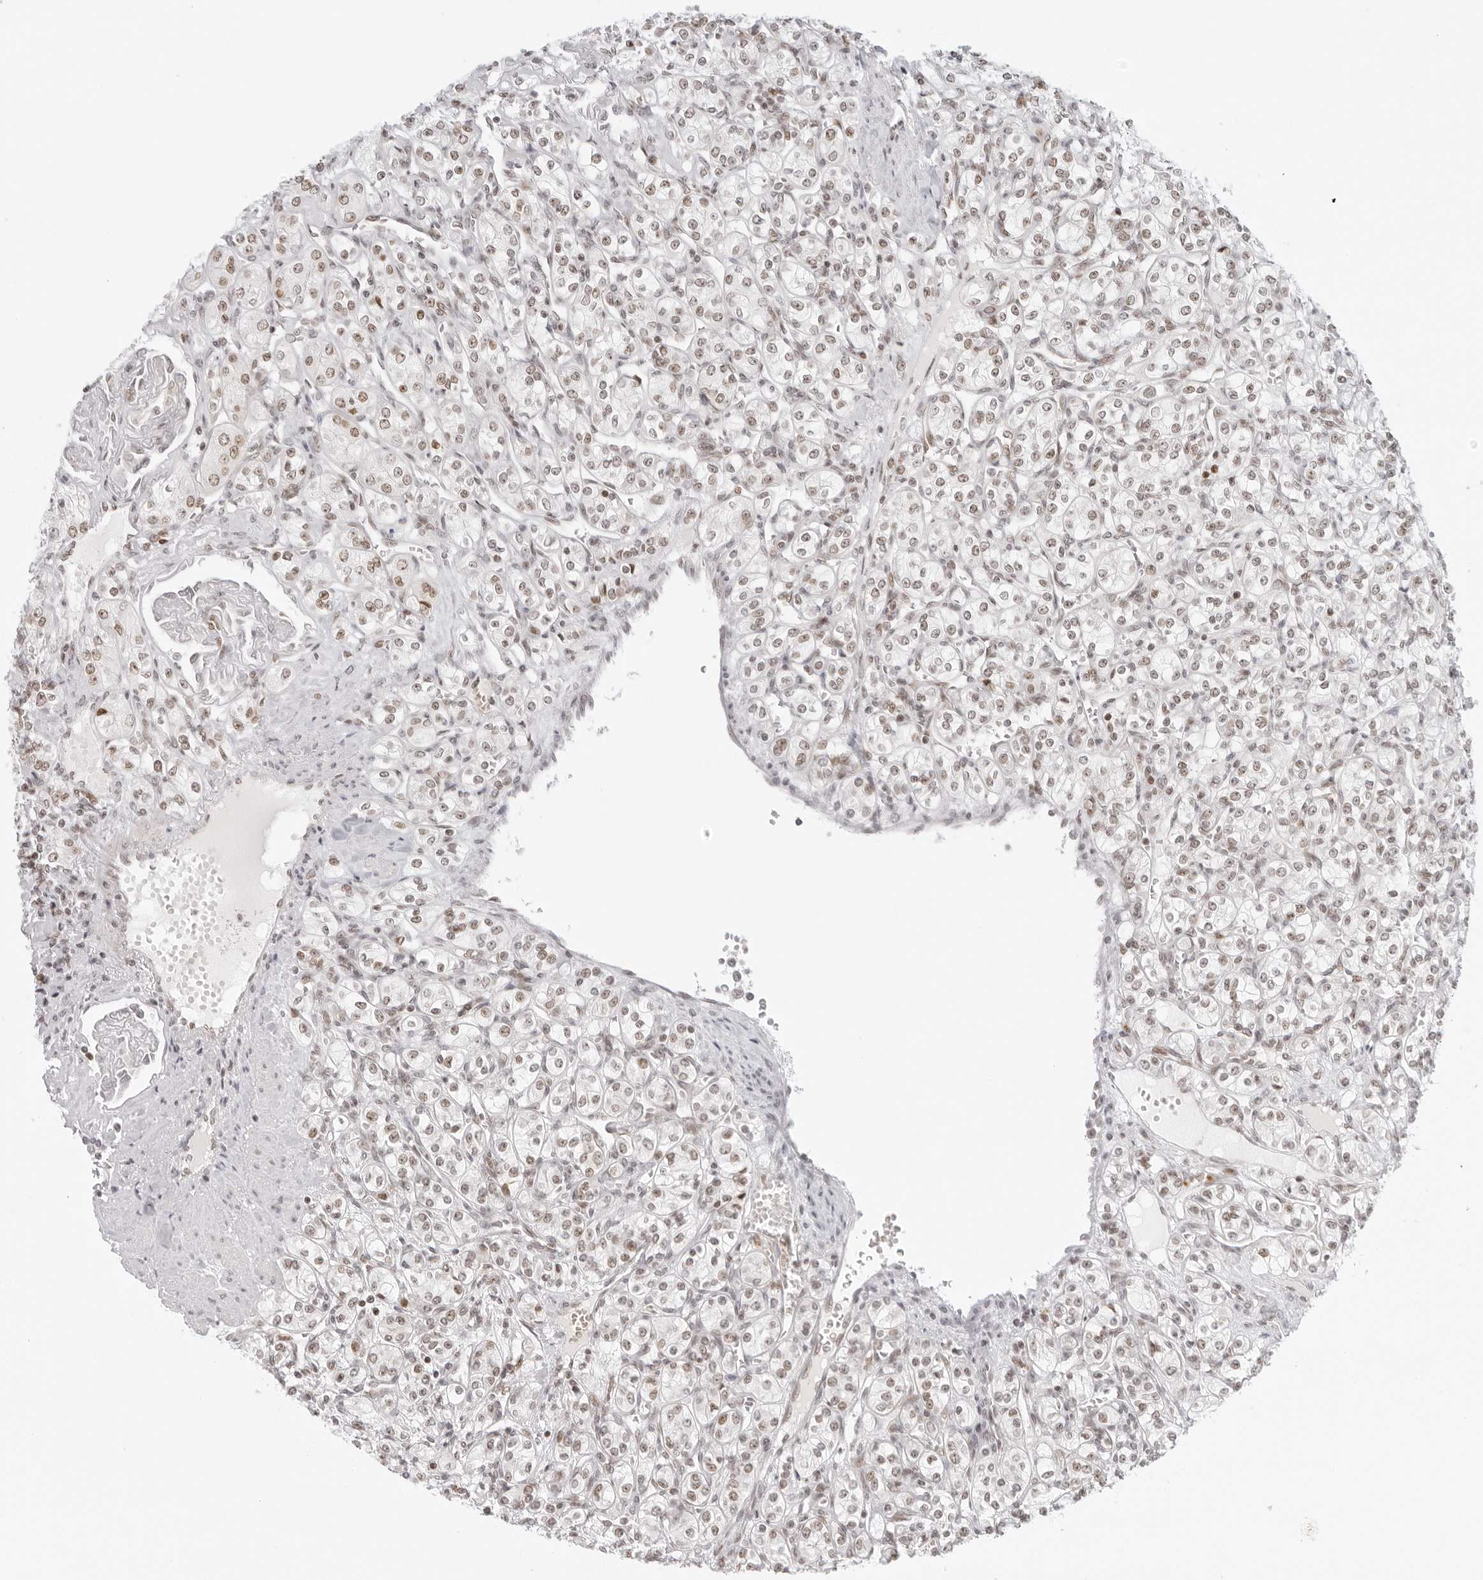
{"staining": {"intensity": "weak", "quantity": "25%-75%", "location": "nuclear"}, "tissue": "renal cancer", "cell_type": "Tumor cells", "image_type": "cancer", "snomed": [{"axis": "morphology", "description": "Adenocarcinoma, NOS"}, {"axis": "topography", "description": "Kidney"}], "caption": "The photomicrograph displays a brown stain indicating the presence of a protein in the nuclear of tumor cells in renal adenocarcinoma. (DAB = brown stain, brightfield microscopy at high magnification).", "gene": "RCC1", "patient": {"sex": "male", "age": 77}}